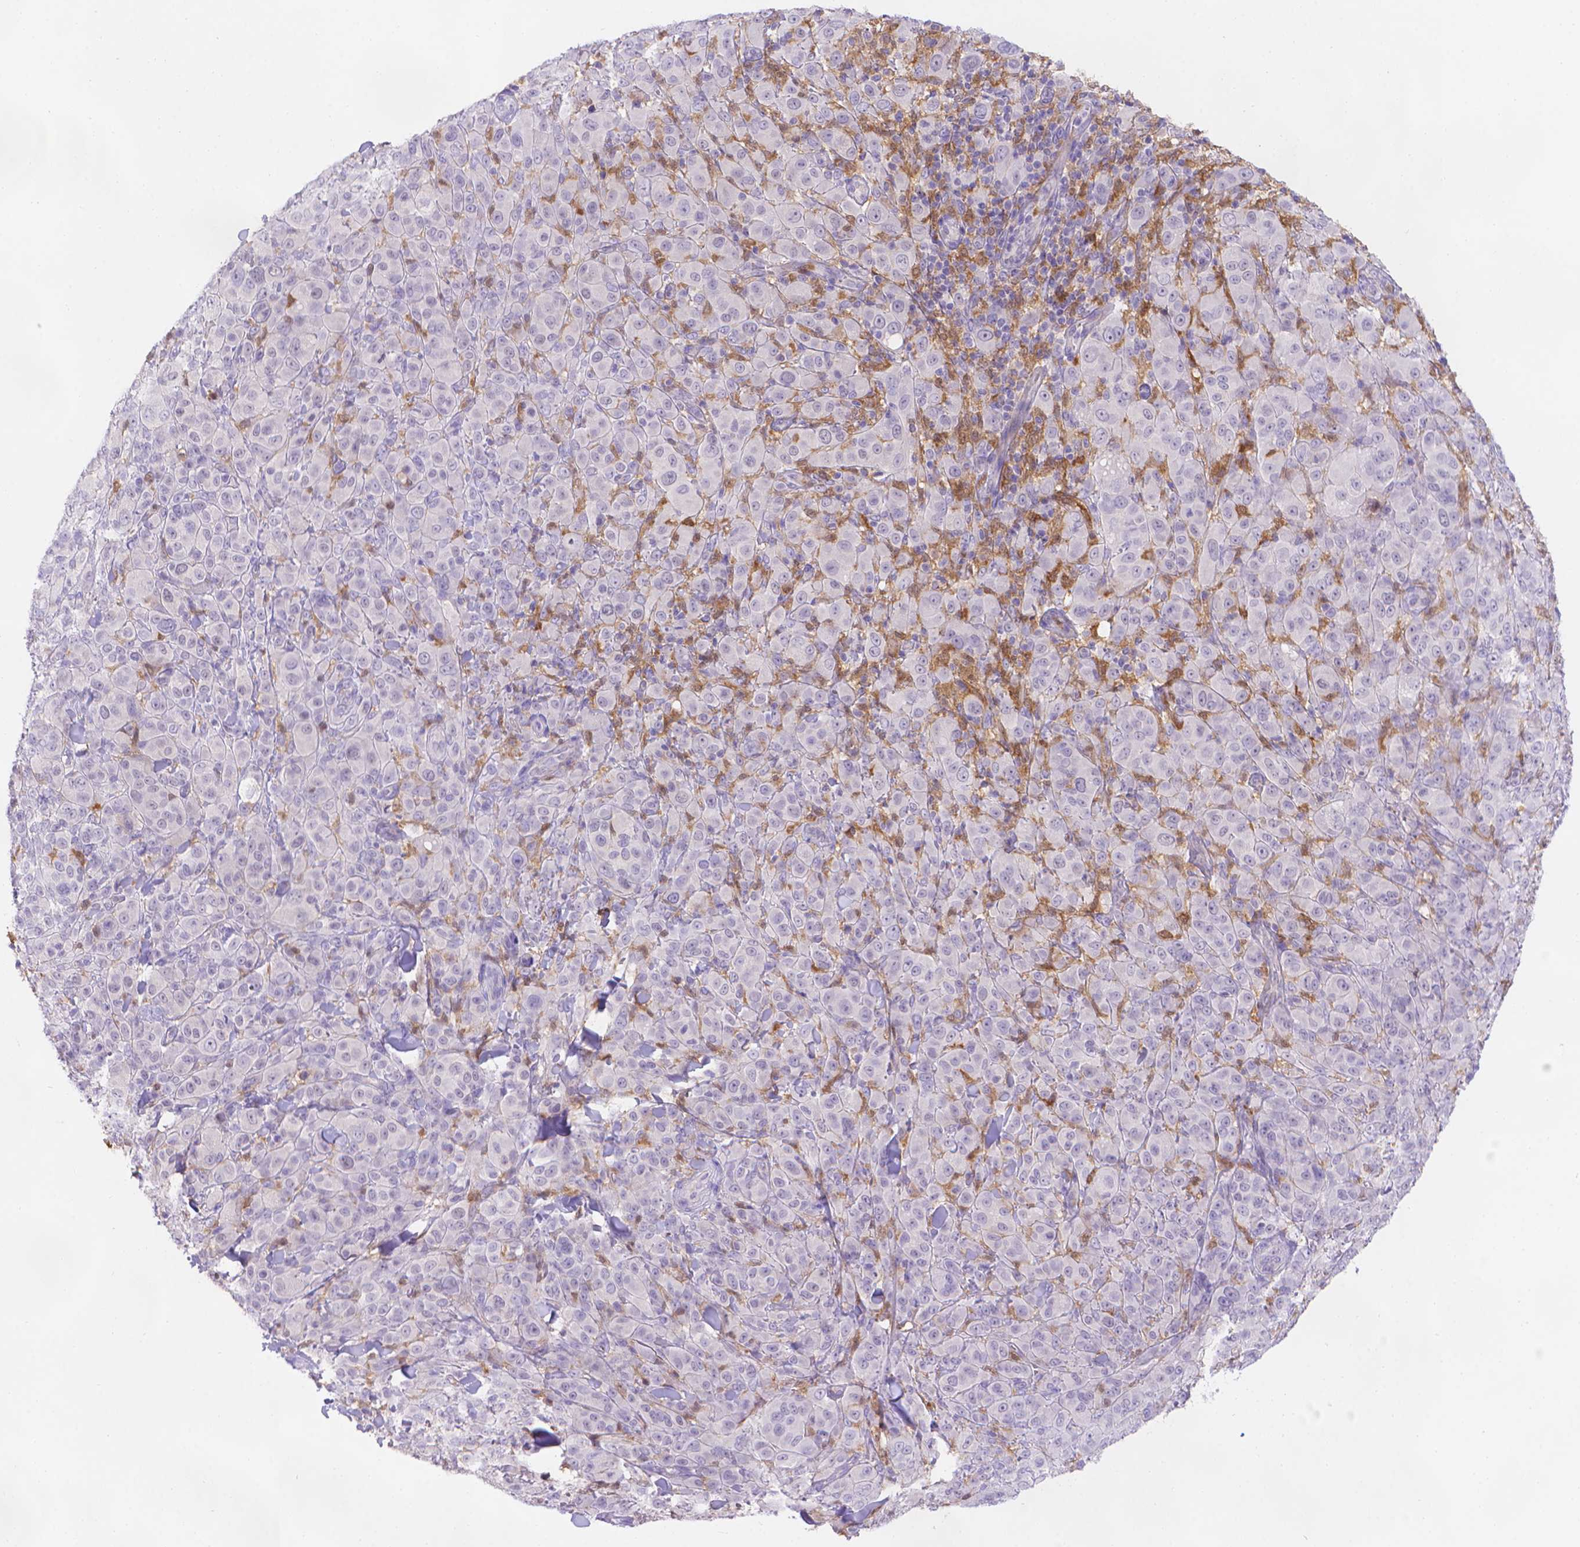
{"staining": {"intensity": "negative", "quantity": "none", "location": "none"}, "tissue": "melanoma", "cell_type": "Tumor cells", "image_type": "cancer", "snomed": [{"axis": "morphology", "description": "Malignant melanoma, NOS"}, {"axis": "topography", "description": "Skin"}], "caption": "Melanoma stained for a protein using IHC reveals no positivity tumor cells.", "gene": "FGD2", "patient": {"sex": "female", "age": 87}}